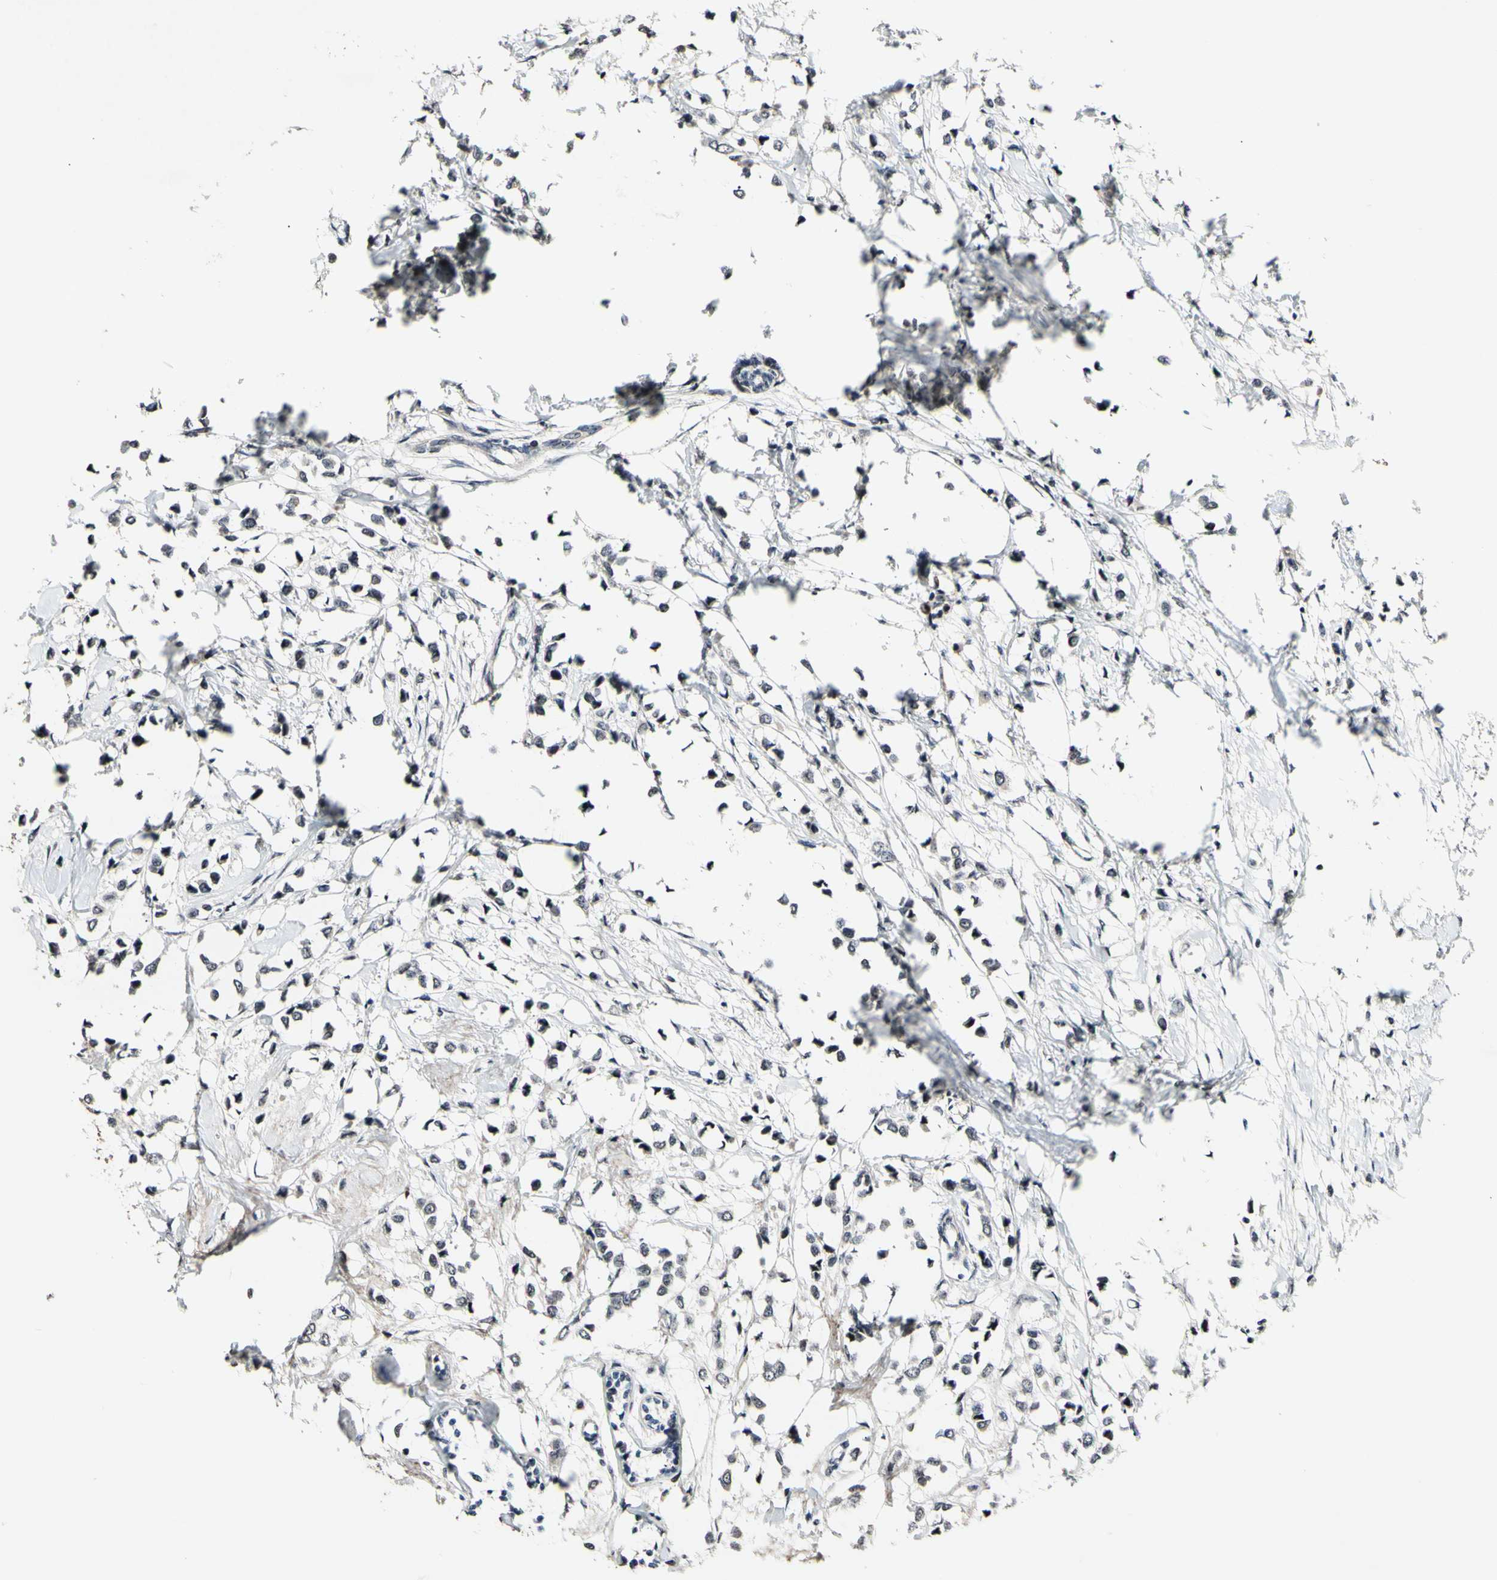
{"staining": {"intensity": "negative", "quantity": "none", "location": "none"}, "tissue": "breast cancer", "cell_type": "Tumor cells", "image_type": "cancer", "snomed": [{"axis": "morphology", "description": "Lobular carcinoma"}, {"axis": "topography", "description": "Breast"}], "caption": "Immunohistochemistry of lobular carcinoma (breast) demonstrates no staining in tumor cells. (Brightfield microscopy of DAB (3,3'-diaminobenzidine) immunohistochemistry at high magnification).", "gene": "POLR2F", "patient": {"sex": "female", "age": 51}}